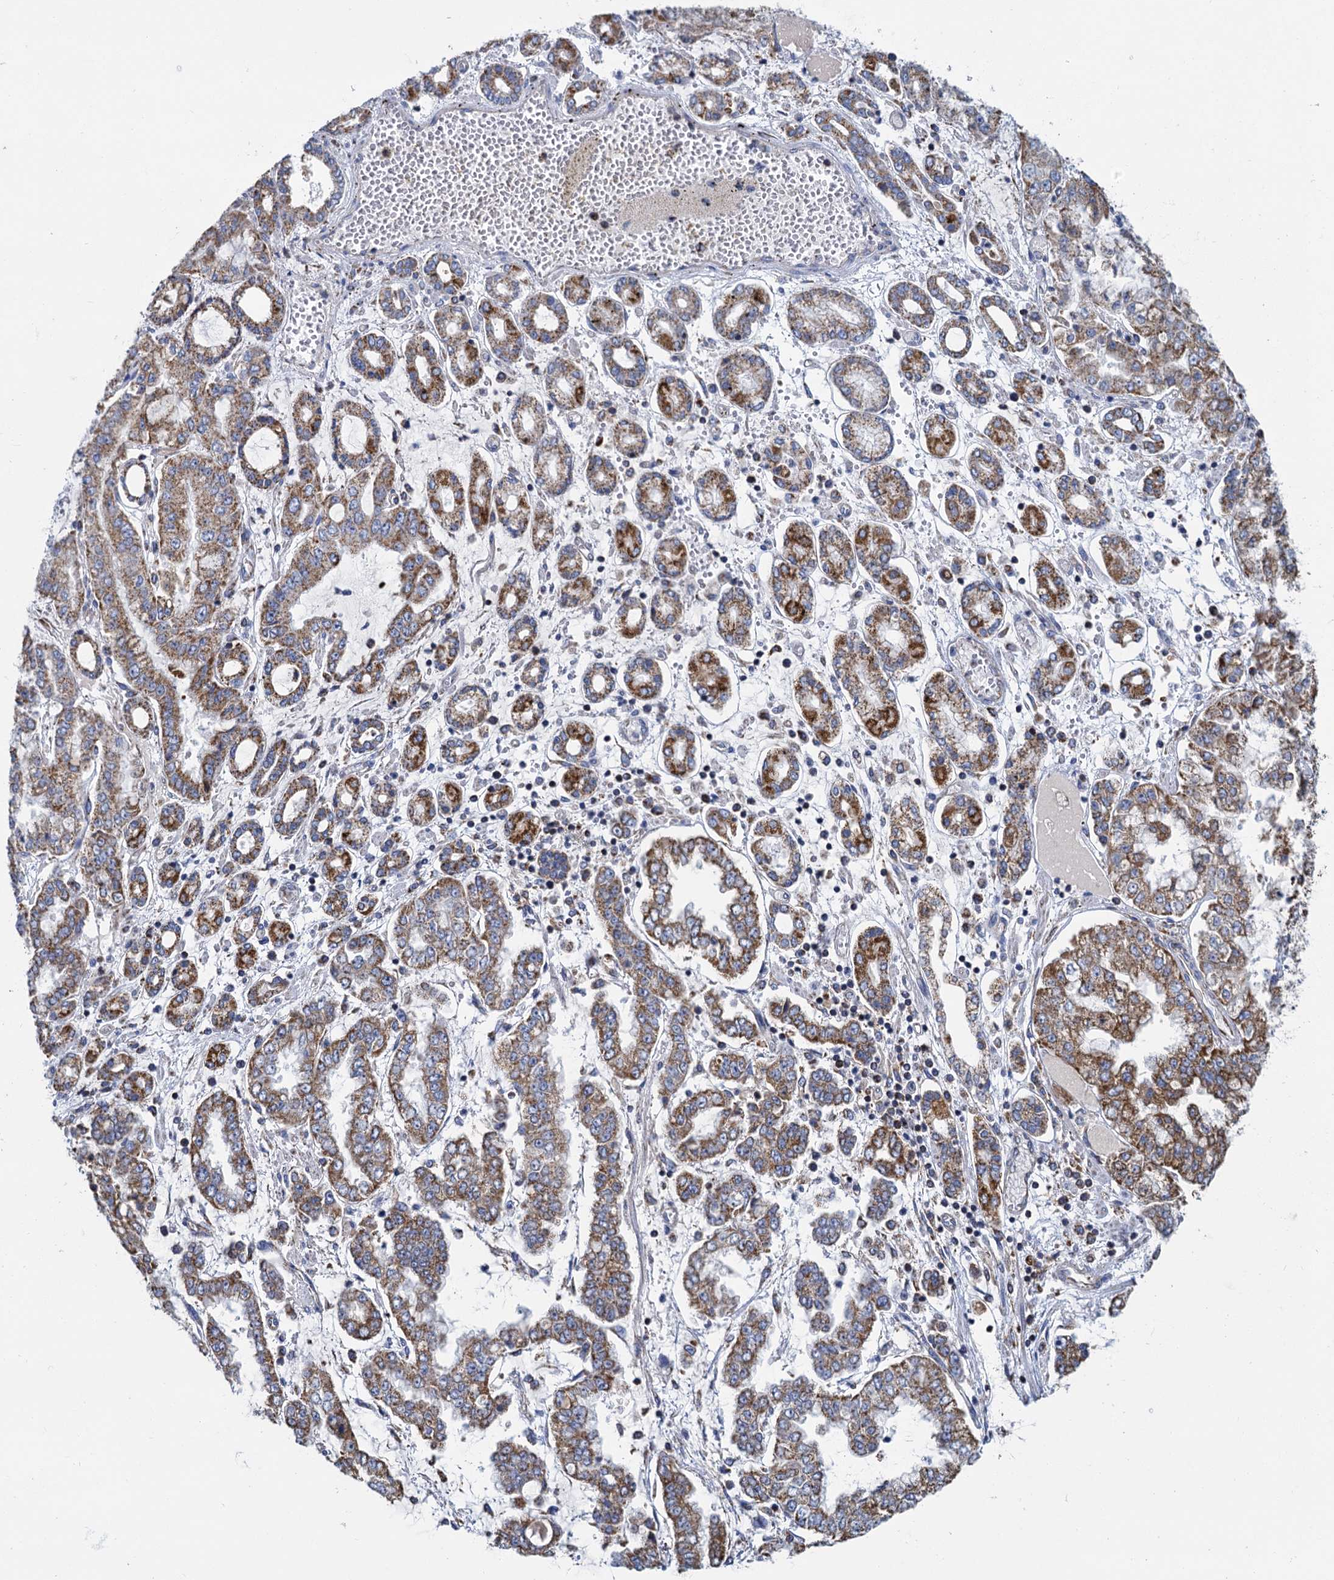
{"staining": {"intensity": "moderate", "quantity": ">75%", "location": "cytoplasmic/membranous"}, "tissue": "stomach cancer", "cell_type": "Tumor cells", "image_type": "cancer", "snomed": [{"axis": "morphology", "description": "Adenocarcinoma, NOS"}, {"axis": "topography", "description": "Stomach"}], "caption": "Adenocarcinoma (stomach) stained with DAB (3,3'-diaminobenzidine) immunohistochemistry (IHC) exhibits medium levels of moderate cytoplasmic/membranous positivity in approximately >75% of tumor cells.", "gene": "CCP110", "patient": {"sex": "male", "age": 76}}